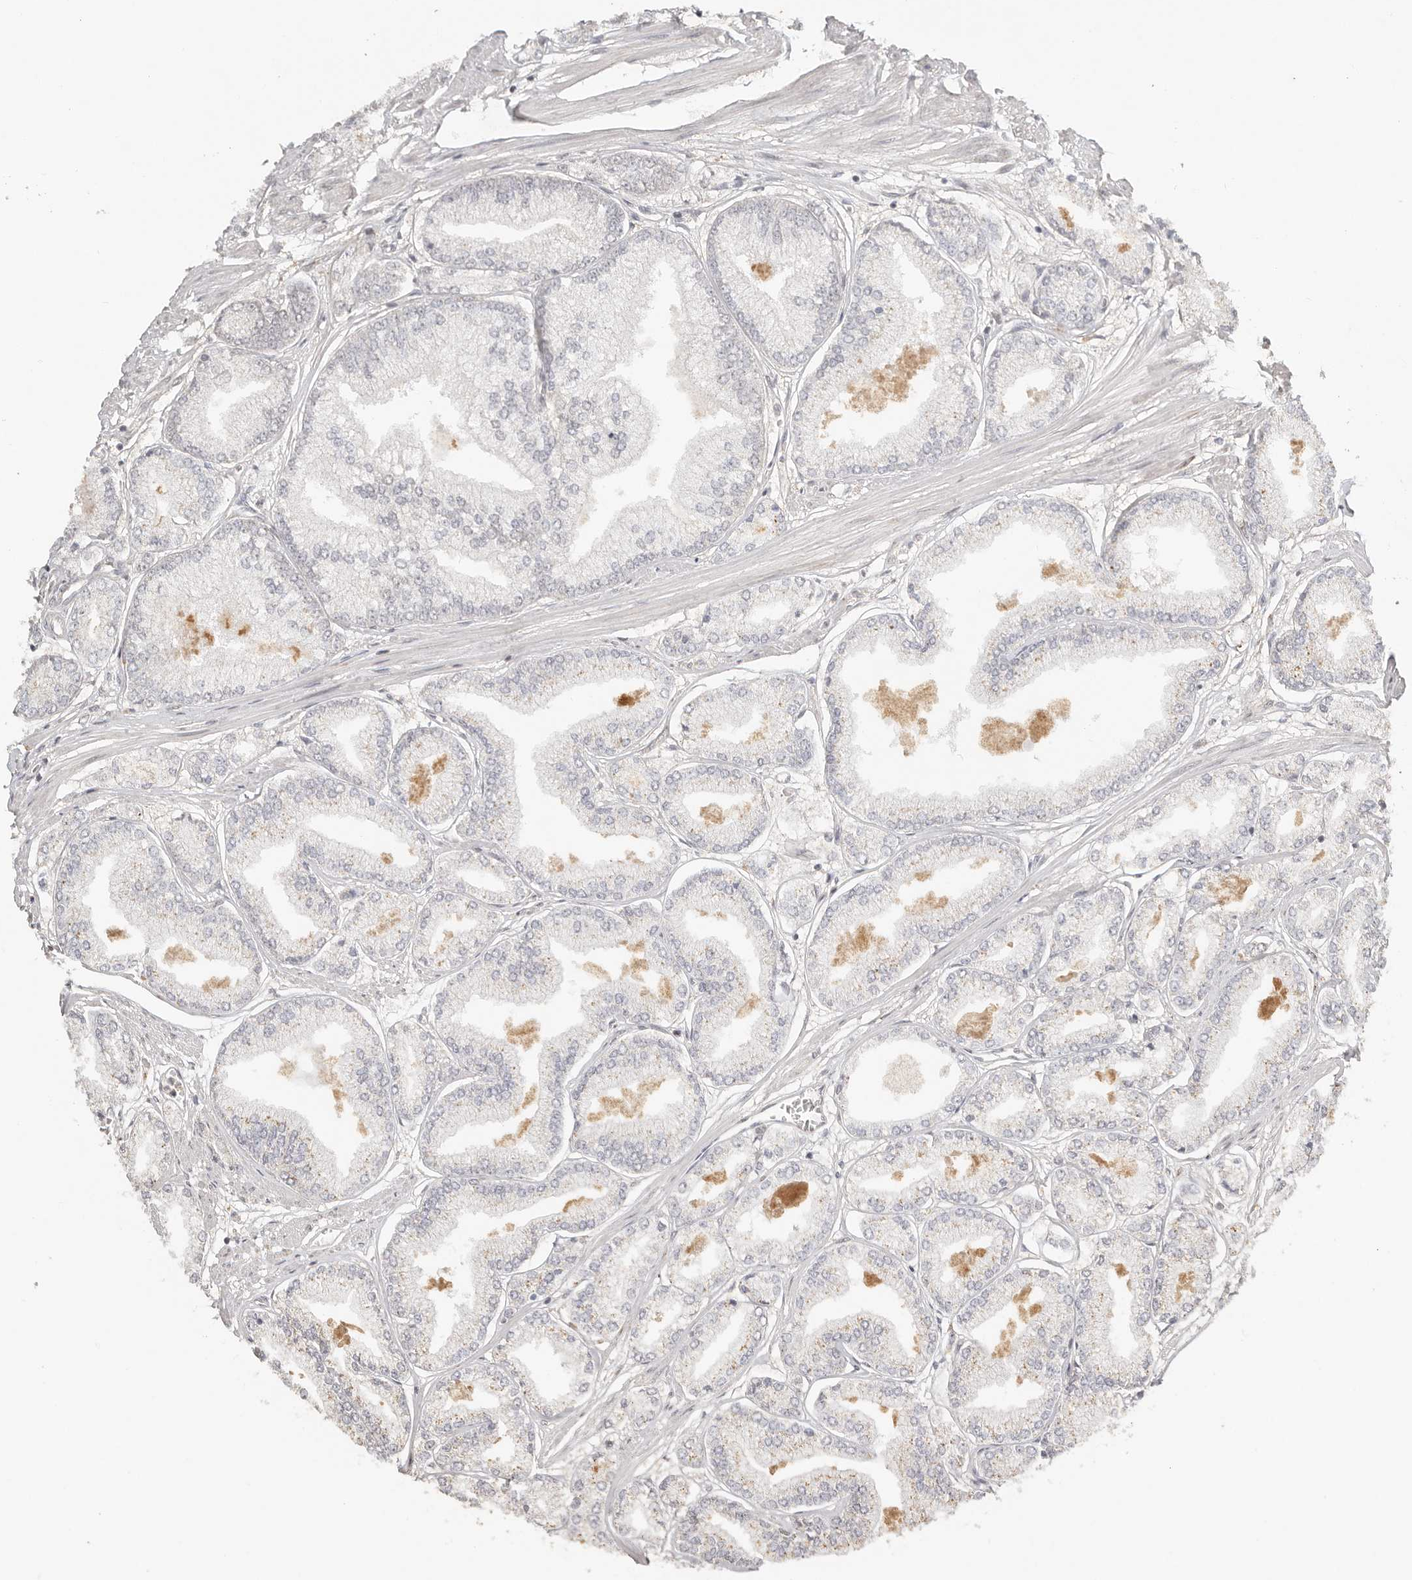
{"staining": {"intensity": "moderate", "quantity": "<25%", "location": "cytoplasmic/membranous"}, "tissue": "prostate cancer", "cell_type": "Tumor cells", "image_type": "cancer", "snomed": [{"axis": "morphology", "description": "Adenocarcinoma, Low grade"}, {"axis": "topography", "description": "Prostate"}], "caption": "This photomicrograph demonstrates prostate cancer stained with immunohistochemistry (IHC) to label a protein in brown. The cytoplasmic/membranous of tumor cells show moderate positivity for the protein. Nuclei are counter-stained blue.", "gene": "SEC14L1", "patient": {"sex": "male", "age": 52}}